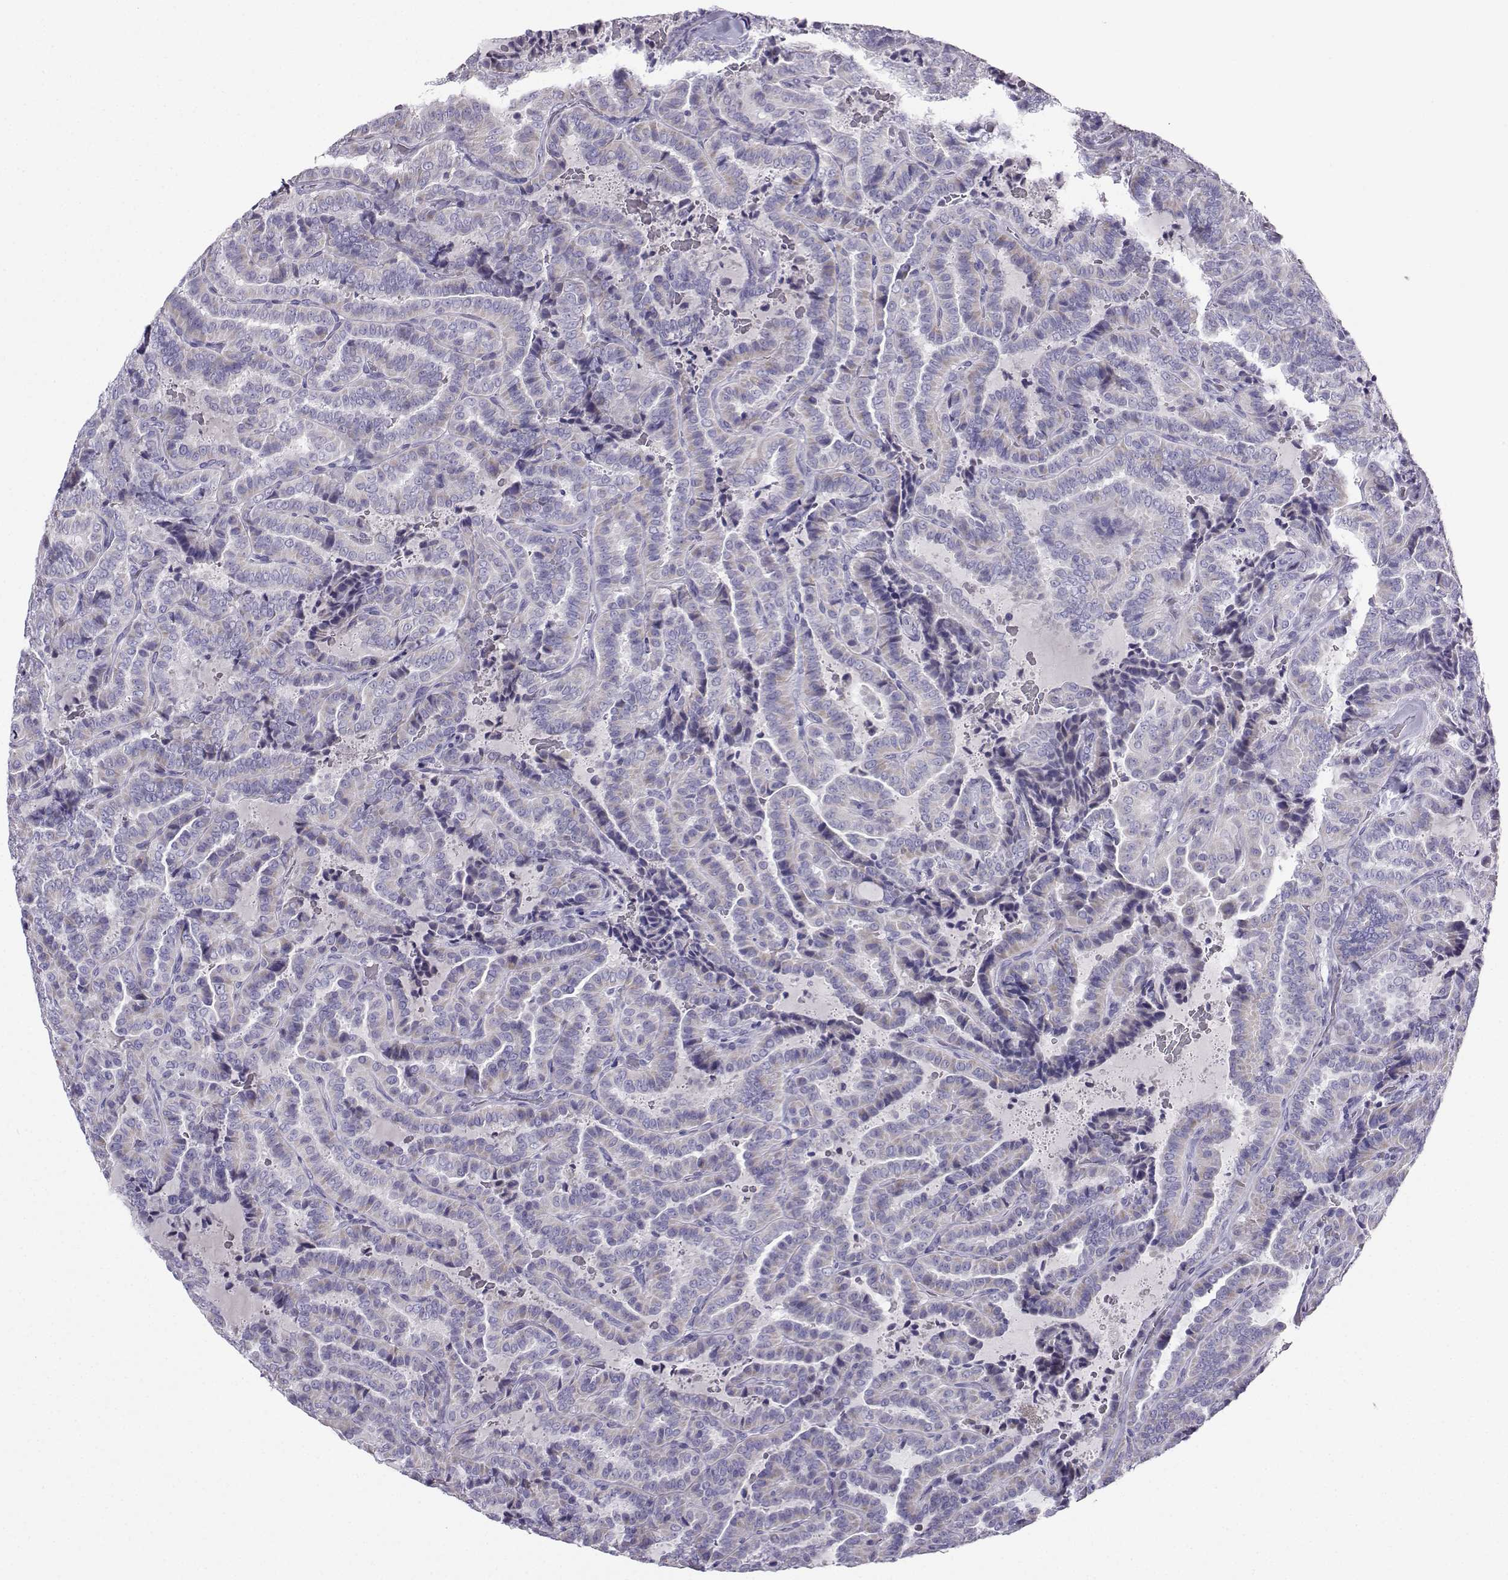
{"staining": {"intensity": "weak", "quantity": "<25%", "location": "cytoplasmic/membranous"}, "tissue": "thyroid cancer", "cell_type": "Tumor cells", "image_type": "cancer", "snomed": [{"axis": "morphology", "description": "Papillary adenocarcinoma, NOS"}, {"axis": "topography", "description": "Thyroid gland"}], "caption": "An immunohistochemistry (IHC) photomicrograph of thyroid cancer (papillary adenocarcinoma) is shown. There is no staining in tumor cells of thyroid cancer (papillary adenocarcinoma). (DAB immunohistochemistry (IHC), high magnification).", "gene": "FBXO24", "patient": {"sex": "female", "age": 39}}